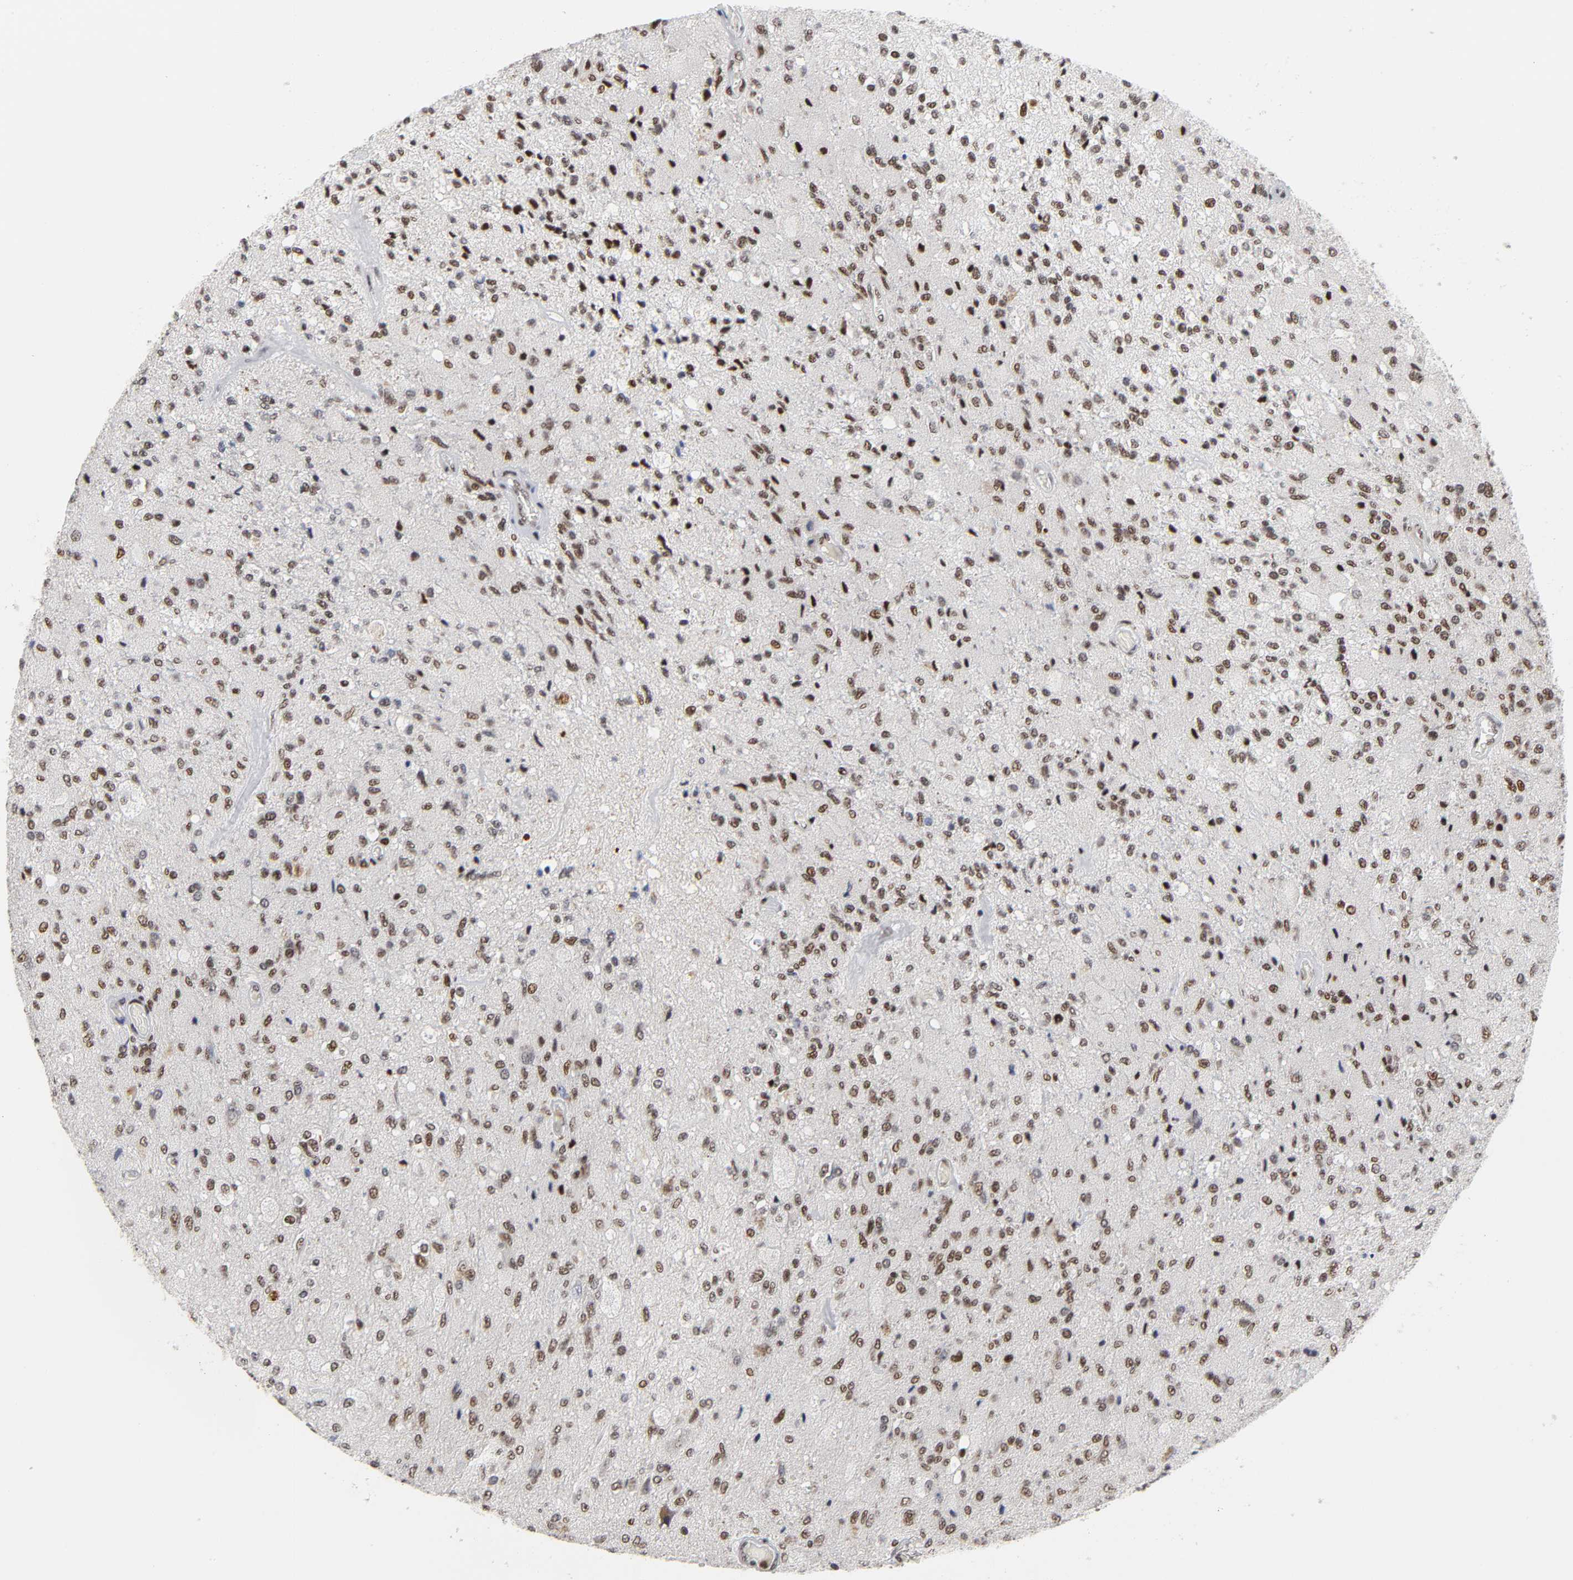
{"staining": {"intensity": "strong", "quantity": ">75%", "location": "nuclear"}, "tissue": "glioma", "cell_type": "Tumor cells", "image_type": "cancer", "snomed": [{"axis": "morphology", "description": "Normal tissue, NOS"}, {"axis": "morphology", "description": "Glioma, malignant, High grade"}, {"axis": "topography", "description": "Cerebral cortex"}], "caption": "The image shows immunohistochemical staining of high-grade glioma (malignant). There is strong nuclear staining is appreciated in about >75% of tumor cells. (DAB IHC, brown staining for protein, blue staining for nuclei).", "gene": "CREBBP", "patient": {"sex": "male", "age": 77}}